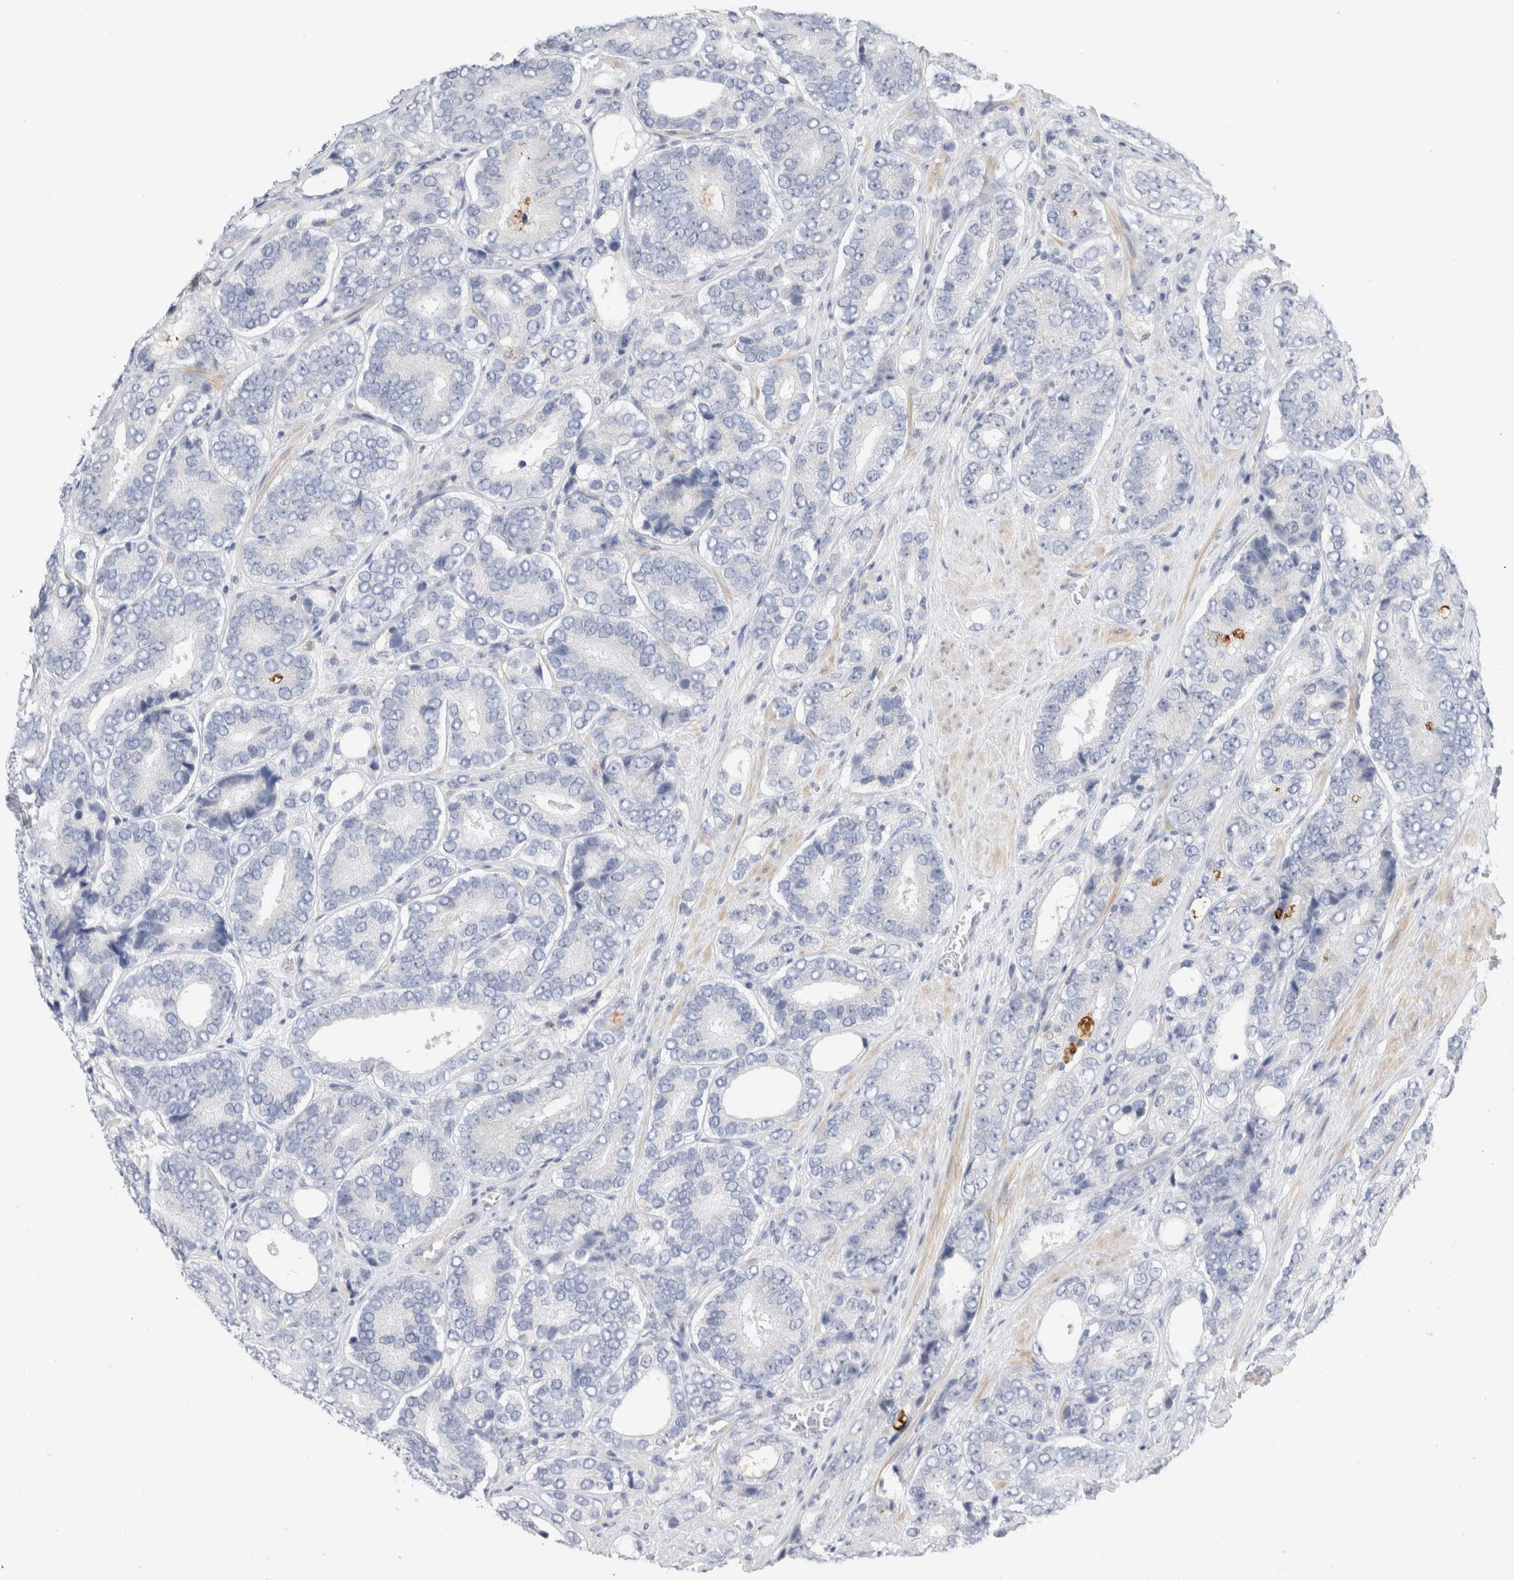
{"staining": {"intensity": "negative", "quantity": "none", "location": "none"}, "tissue": "prostate cancer", "cell_type": "Tumor cells", "image_type": "cancer", "snomed": [{"axis": "morphology", "description": "Adenocarcinoma, High grade"}, {"axis": "topography", "description": "Prostate"}], "caption": "A high-resolution histopathology image shows immunohistochemistry staining of prostate cancer (high-grade adenocarcinoma), which exhibits no significant positivity in tumor cells. (DAB (3,3'-diaminobenzidine) immunohistochemistry visualized using brightfield microscopy, high magnification).", "gene": "ADAM30", "patient": {"sex": "male", "age": 56}}